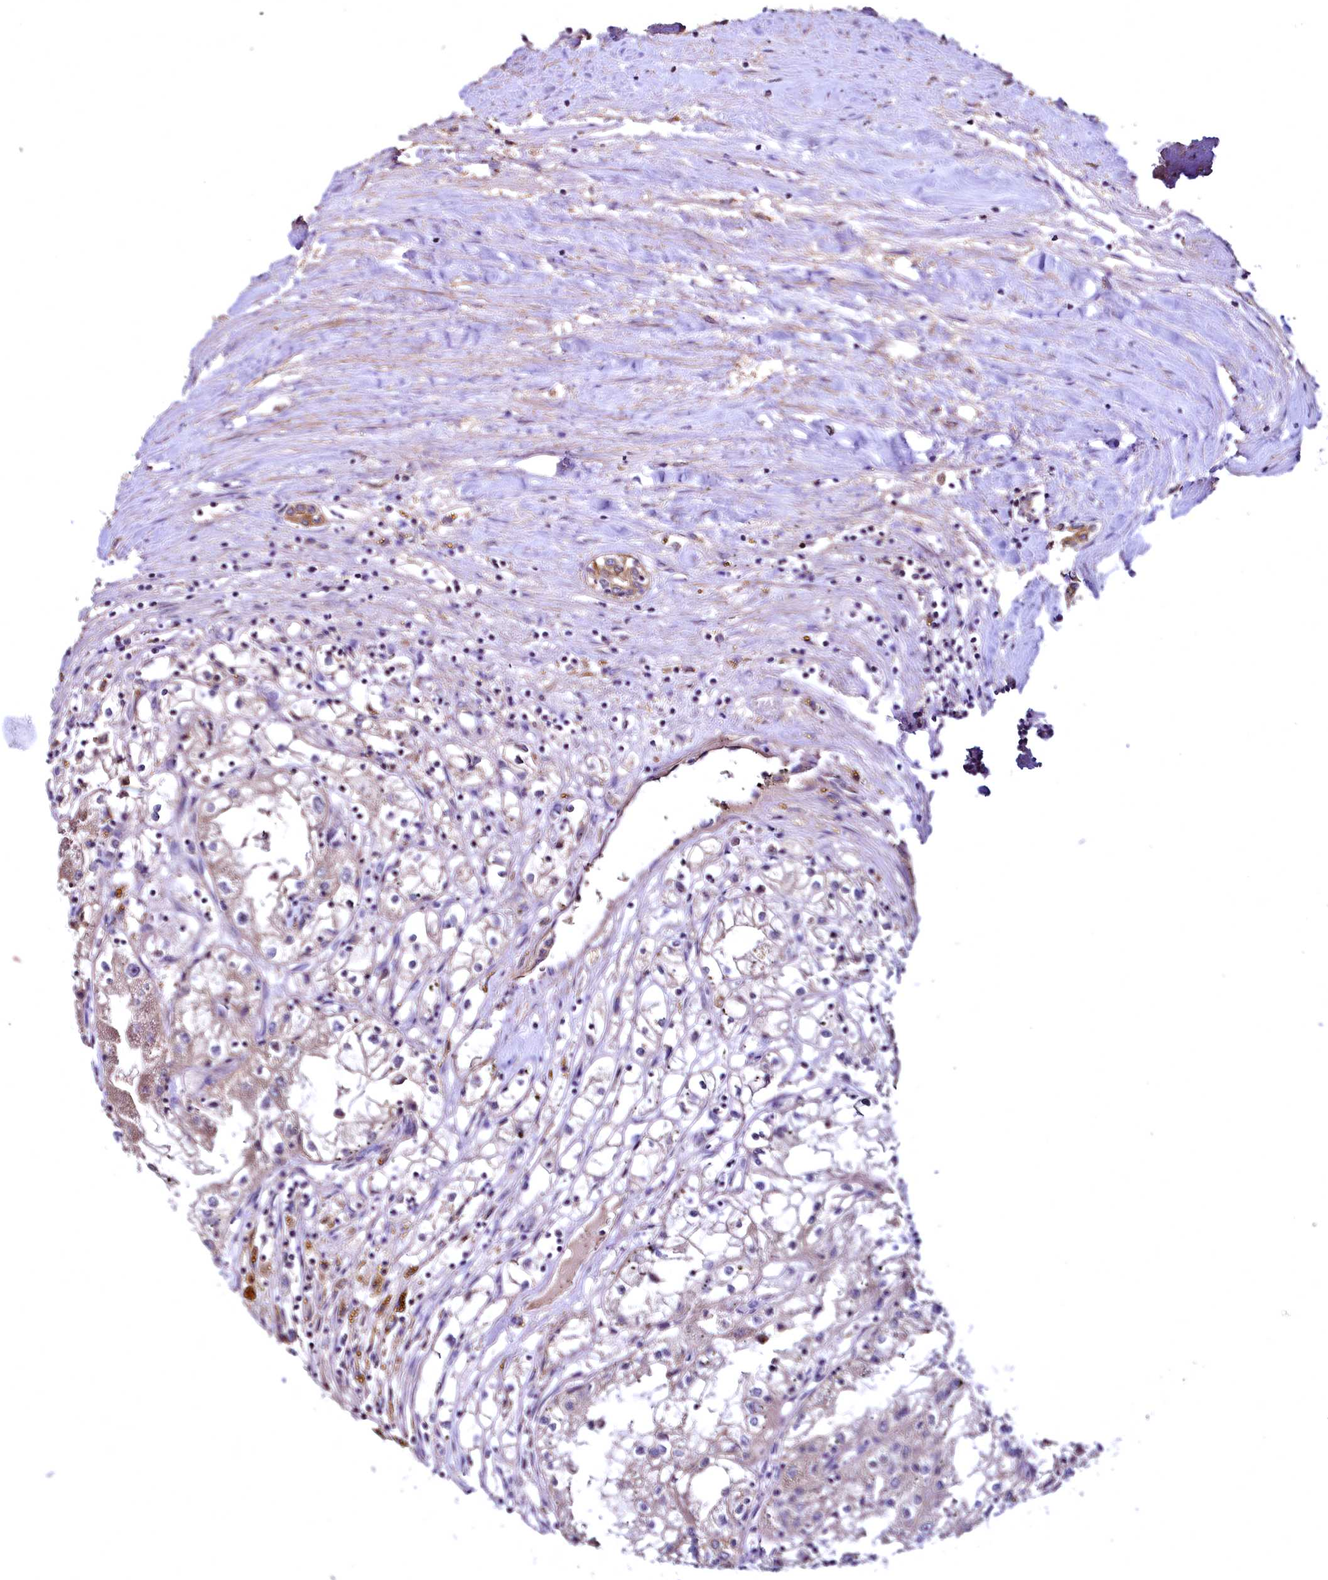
{"staining": {"intensity": "moderate", "quantity": ">75%", "location": "cytoplasmic/membranous"}, "tissue": "renal cancer", "cell_type": "Tumor cells", "image_type": "cancer", "snomed": [{"axis": "morphology", "description": "Adenocarcinoma, NOS"}, {"axis": "topography", "description": "Kidney"}], "caption": "Renal adenocarcinoma stained with IHC shows moderate cytoplasmic/membranous expression in approximately >75% of tumor cells.", "gene": "TBCEL", "patient": {"sex": "male", "age": 56}}